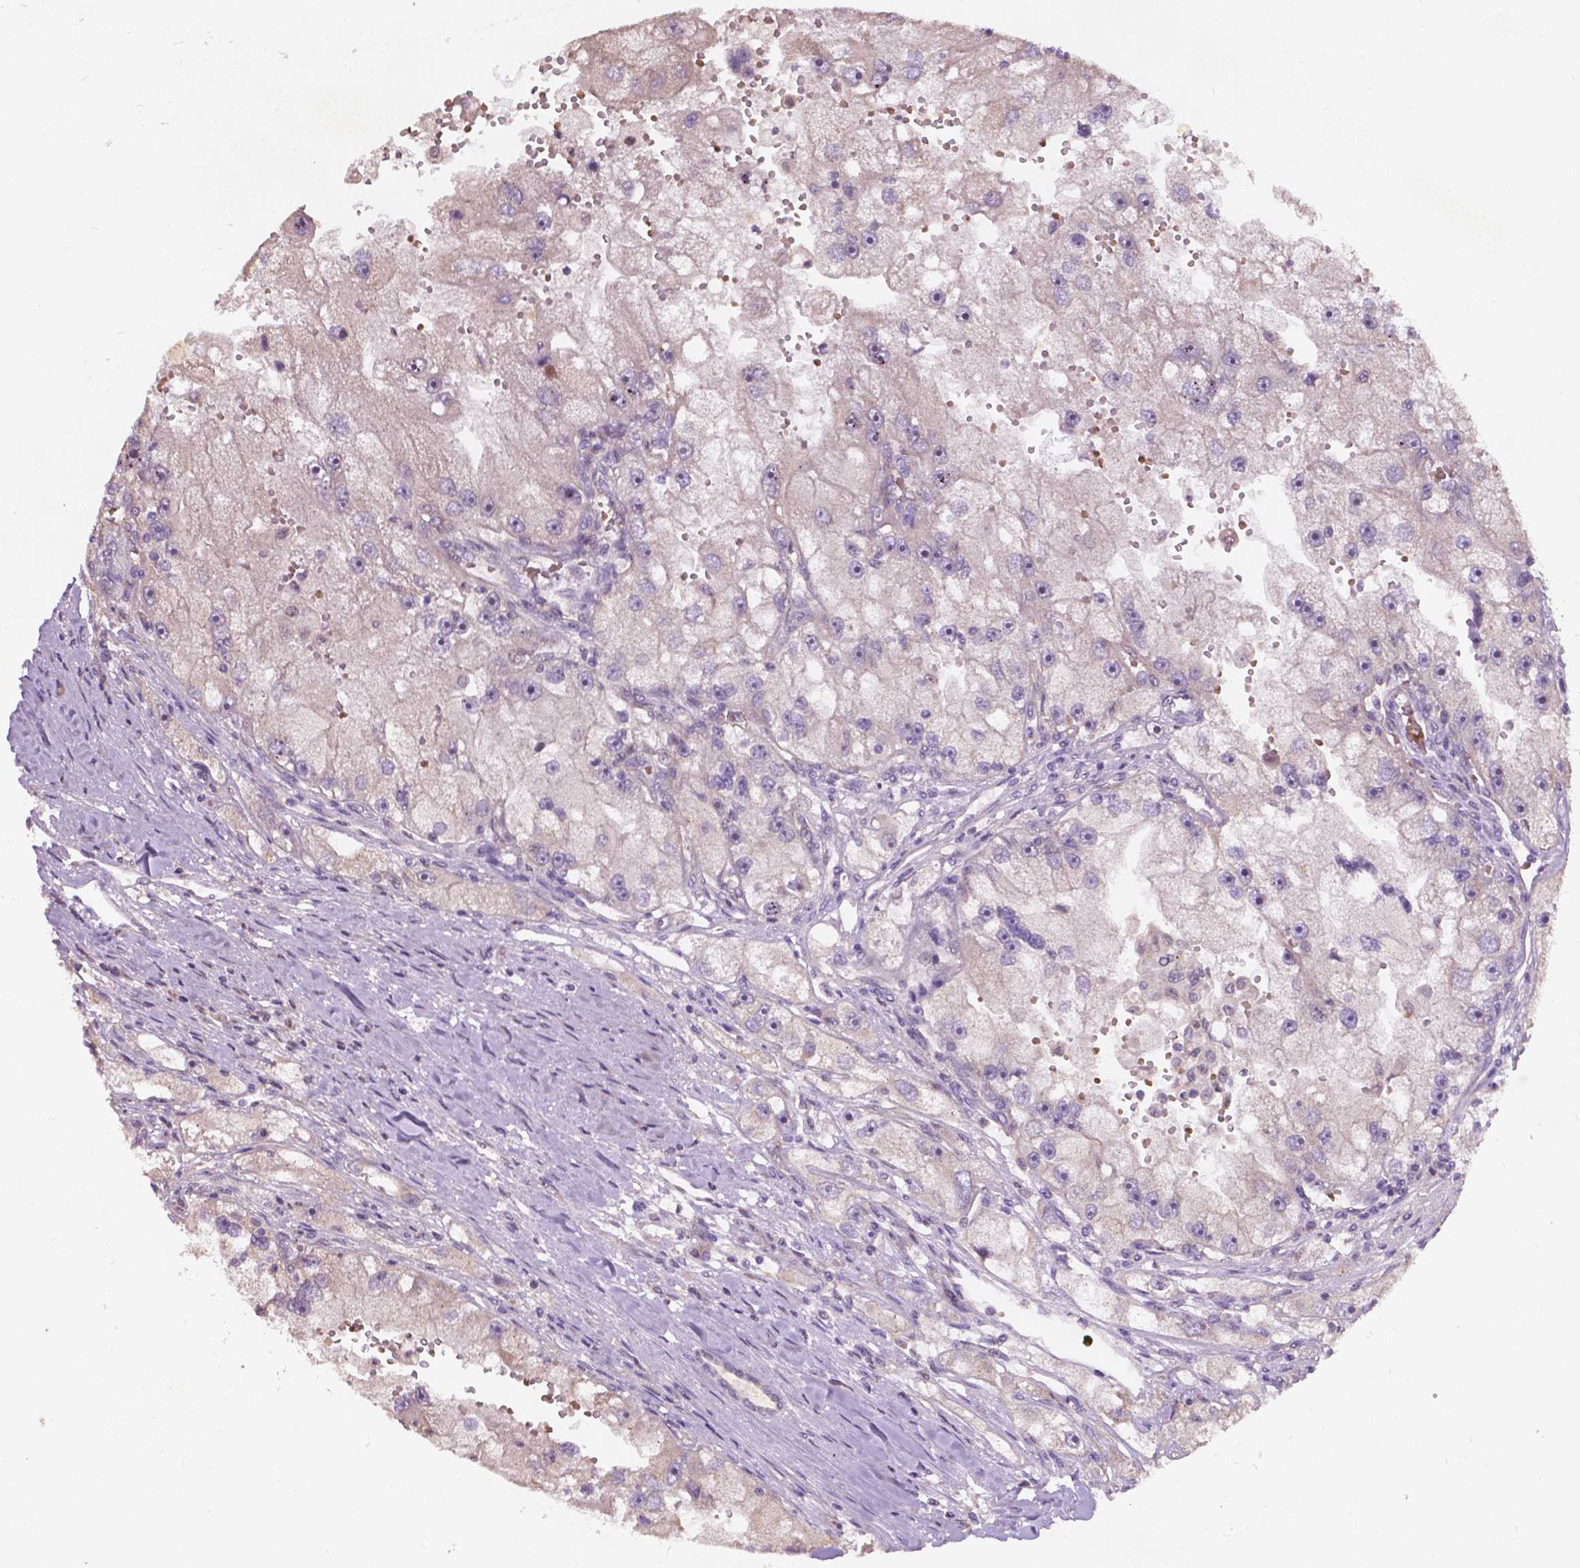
{"staining": {"intensity": "negative", "quantity": "none", "location": "none"}, "tissue": "renal cancer", "cell_type": "Tumor cells", "image_type": "cancer", "snomed": [{"axis": "morphology", "description": "Adenocarcinoma, NOS"}, {"axis": "topography", "description": "Kidney"}], "caption": "IHC micrograph of neoplastic tissue: renal cancer (adenocarcinoma) stained with DAB demonstrates no significant protein expression in tumor cells.", "gene": "DUSP16", "patient": {"sex": "male", "age": 63}}